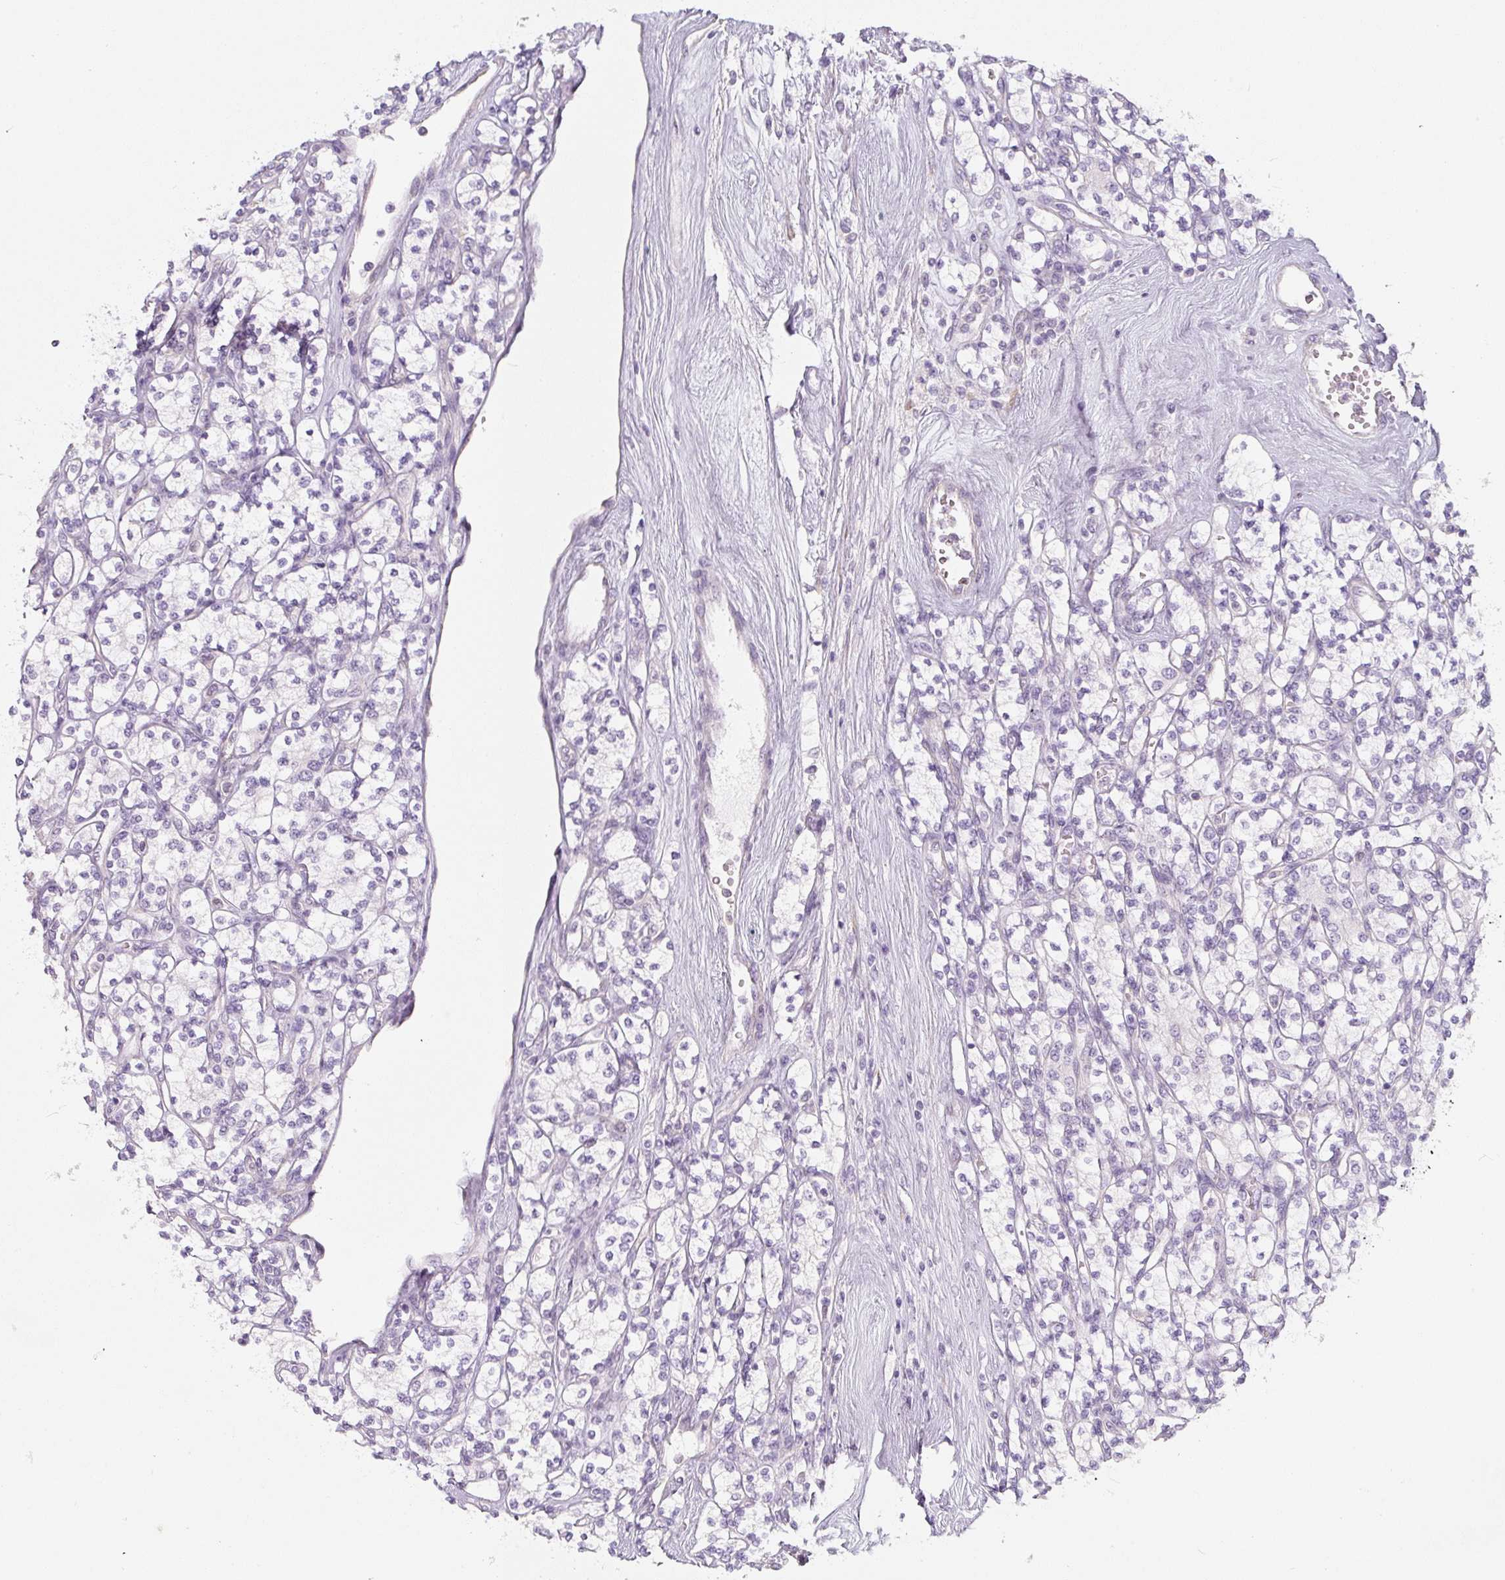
{"staining": {"intensity": "negative", "quantity": "none", "location": "none"}, "tissue": "renal cancer", "cell_type": "Tumor cells", "image_type": "cancer", "snomed": [{"axis": "morphology", "description": "Adenocarcinoma, NOS"}, {"axis": "topography", "description": "Kidney"}], "caption": "High magnification brightfield microscopy of renal cancer (adenocarcinoma) stained with DAB (brown) and counterstained with hematoxylin (blue): tumor cells show no significant staining.", "gene": "PWWP3B", "patient": {"sex": "male", "age": 77}}